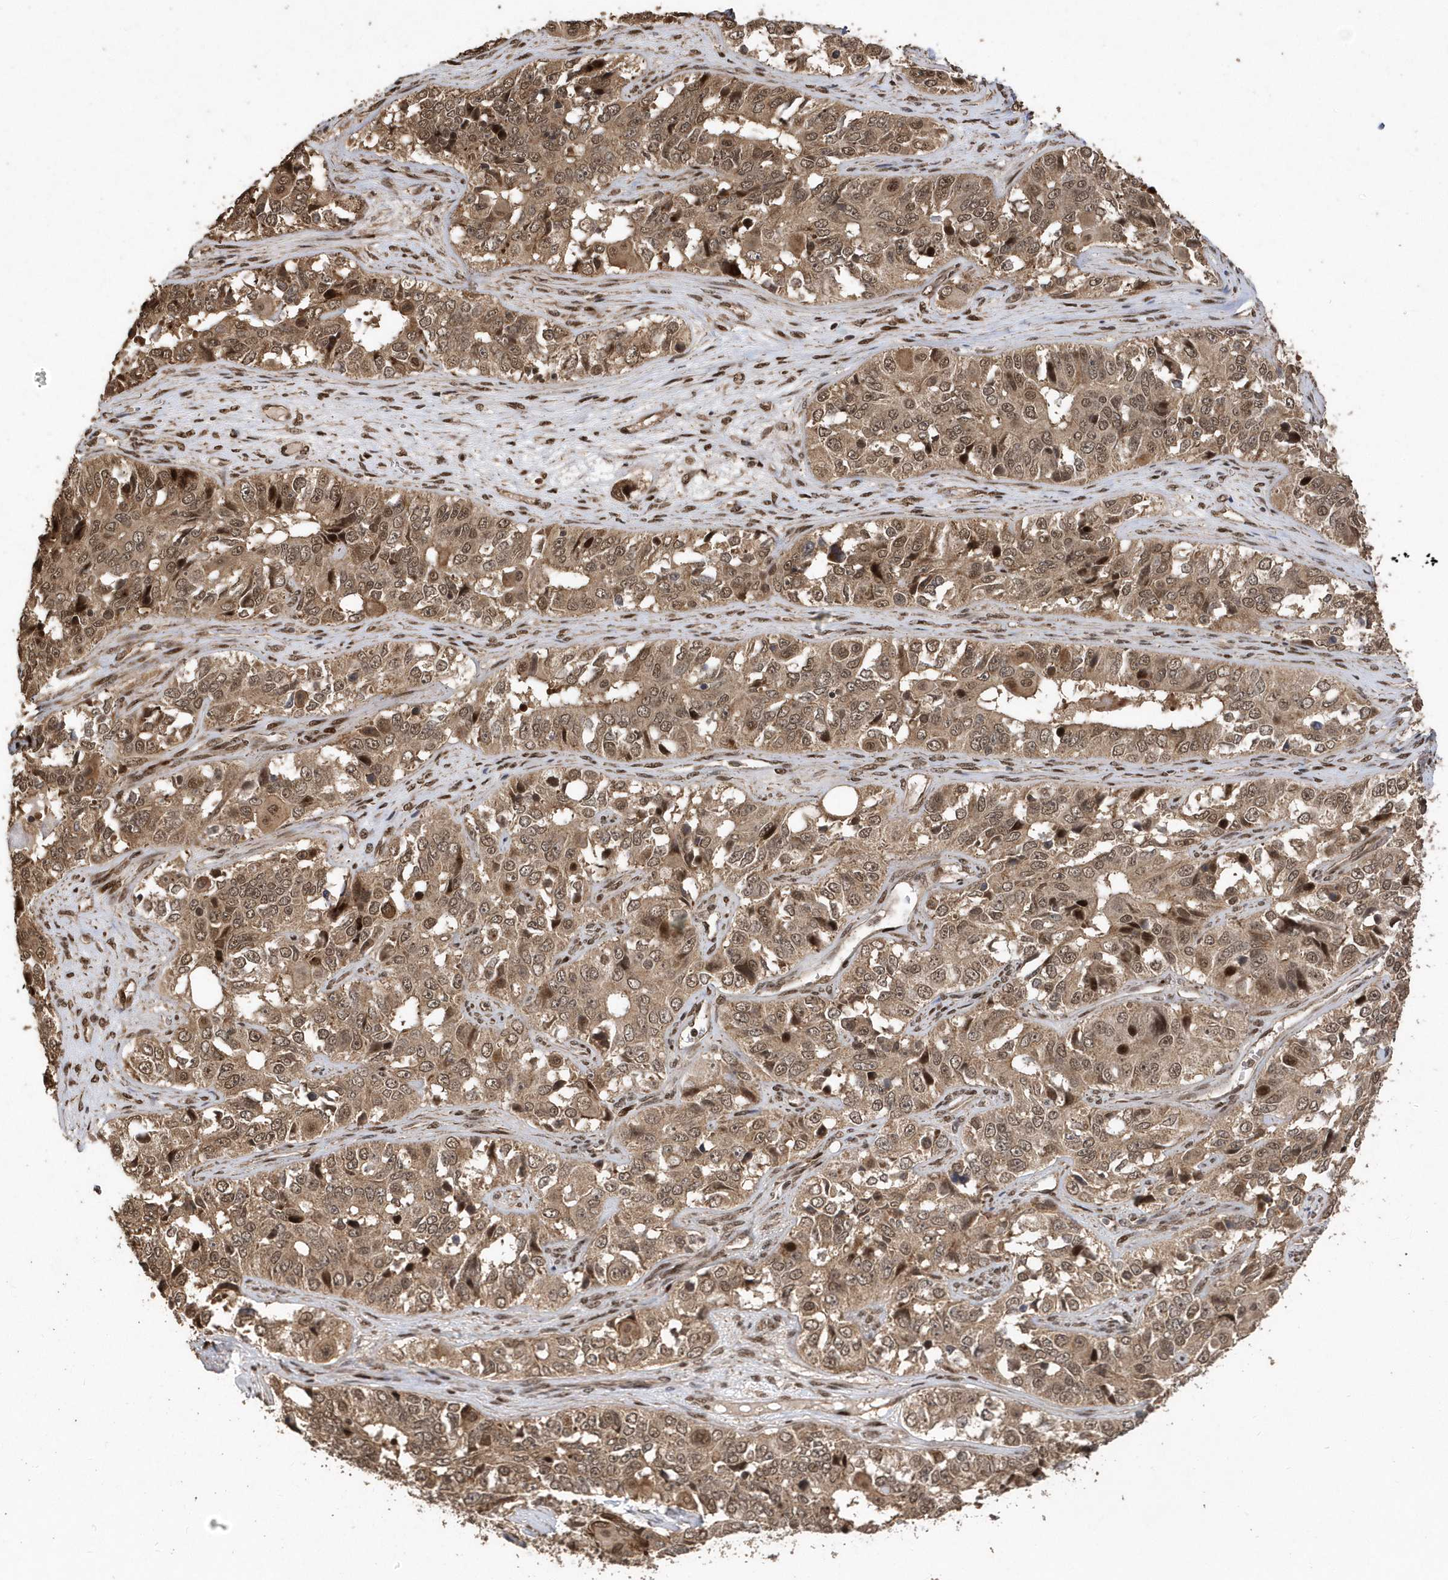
{"staining": {"intensity": "moderate", "quantity": ">75%", "location": "cytoplasmic/membranous,nuclear"}, "tissue": "ovarian cancer", "cell_type": "Tumor cells", "image_type": "cancer", "snomed": [{"axis": "morphology", "description": "Carcinoma, endometroid"}, {"axis": "topography", "description": "Ovary"}], "caption": "DAB immunohistochemical staining of ovarian cancer shows moderate cytoplasmic/membranous and nuclear protein staining in about >75% of tumor cells. The staining was performed using DAB (3,3'-diaminobenzidine) to visualize the protein expression in brown, while the nuclei were stained in blue with hematoxylin (Magnification: 20x).", "gene": "INTS12", "patient": {"sex": "female", "age": 51}}